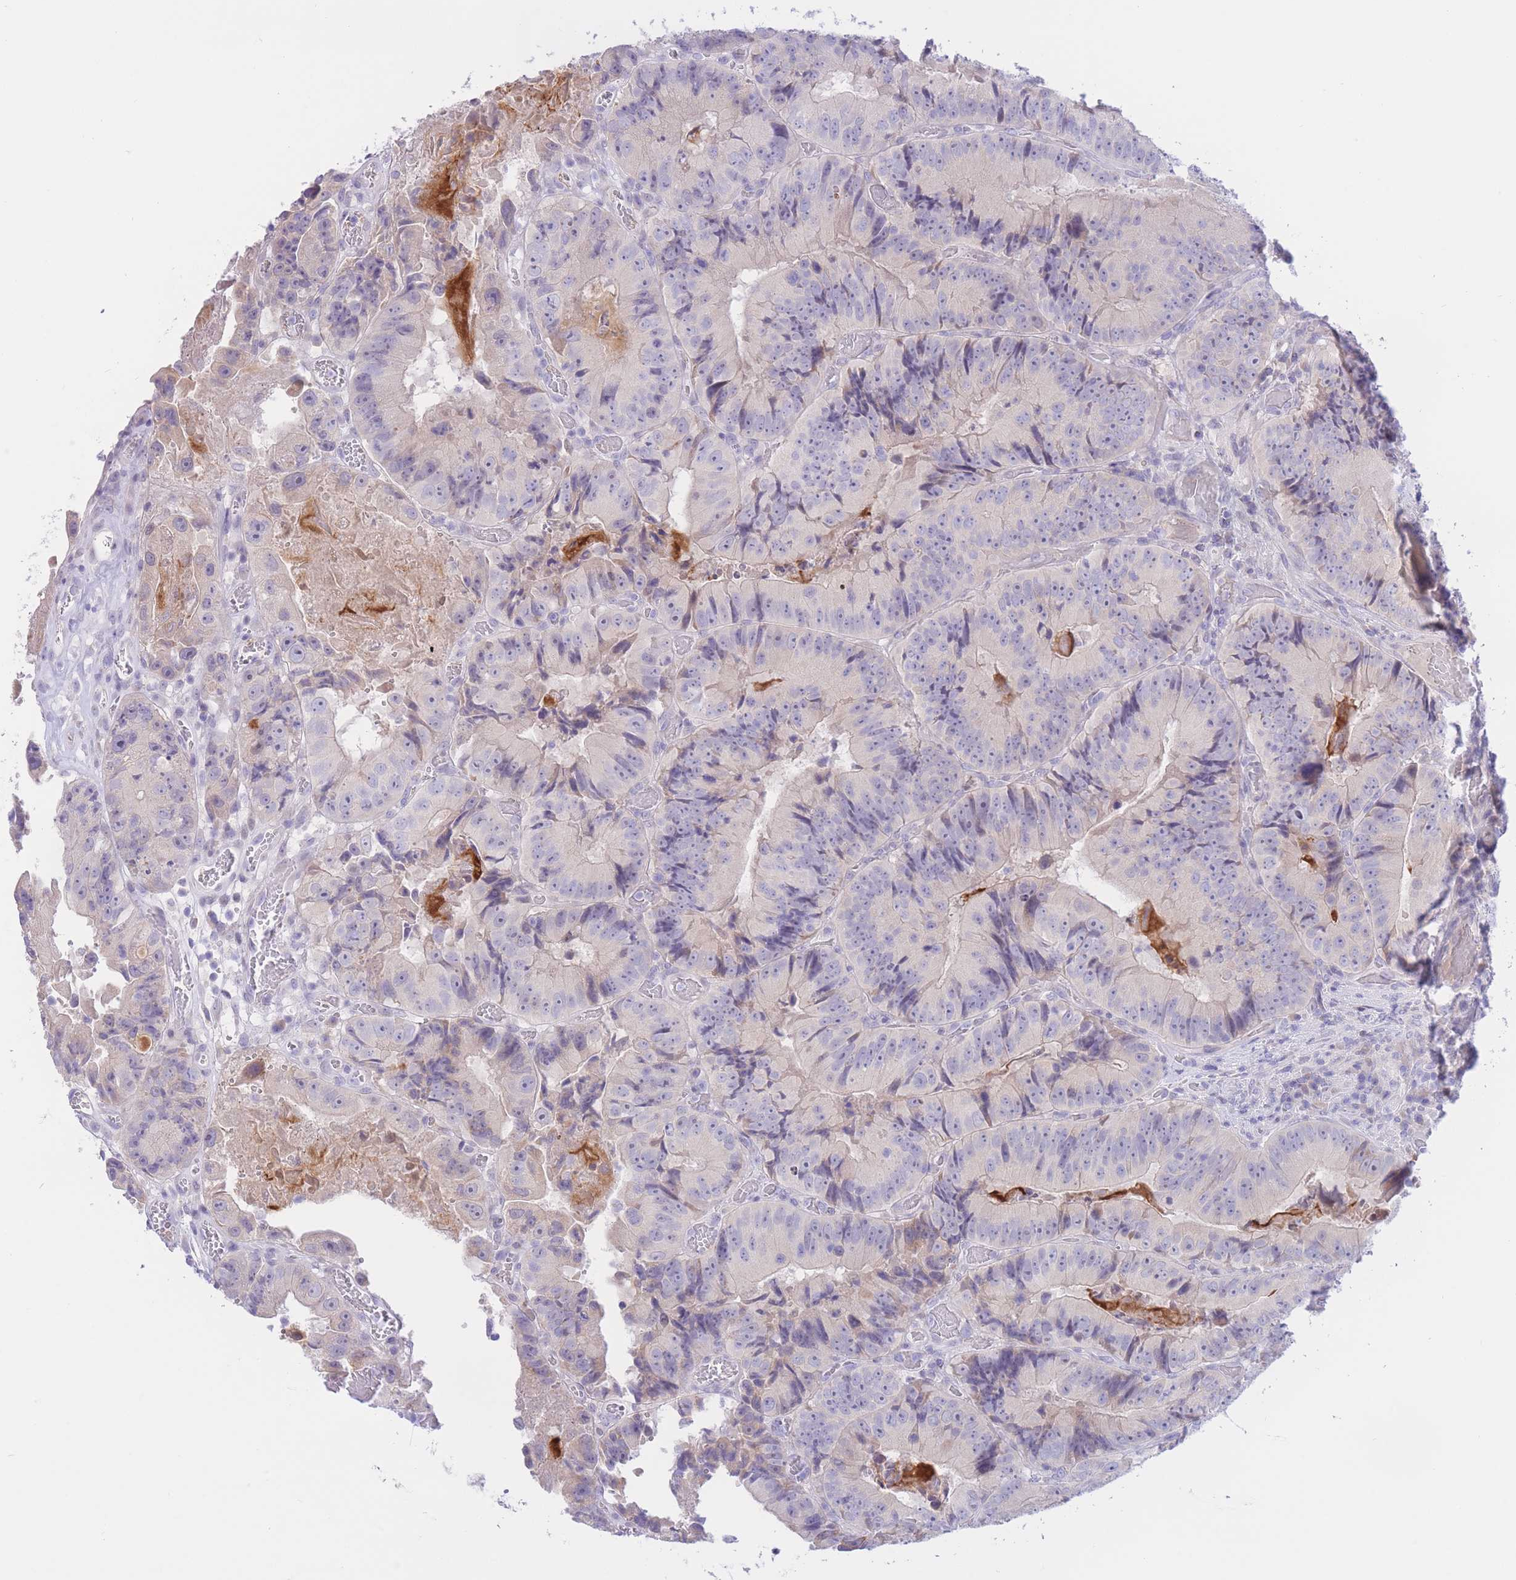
{"staining": {"intensity": "negative", "quantity": "none", "location": "none"}, "tissue": "colorectal cancer", "cell_type": "Tumor cells", "image_type": "cancer", "snomed": [{"axis": "morphology", "description": "Adenocarcinoma, NOS"}, {"axis": "topography", "description": "Colon"}], "caption": "Histopathology image shows no significant protein expression in tumor cells of colorectal cancer (adenocarcinoma). (DAB immunohistochemistry (IHC) visualized using brightfield microscopy, high magnification).", "gene": "RPL39L", "patient": {"sex": "female", "age": 86}}